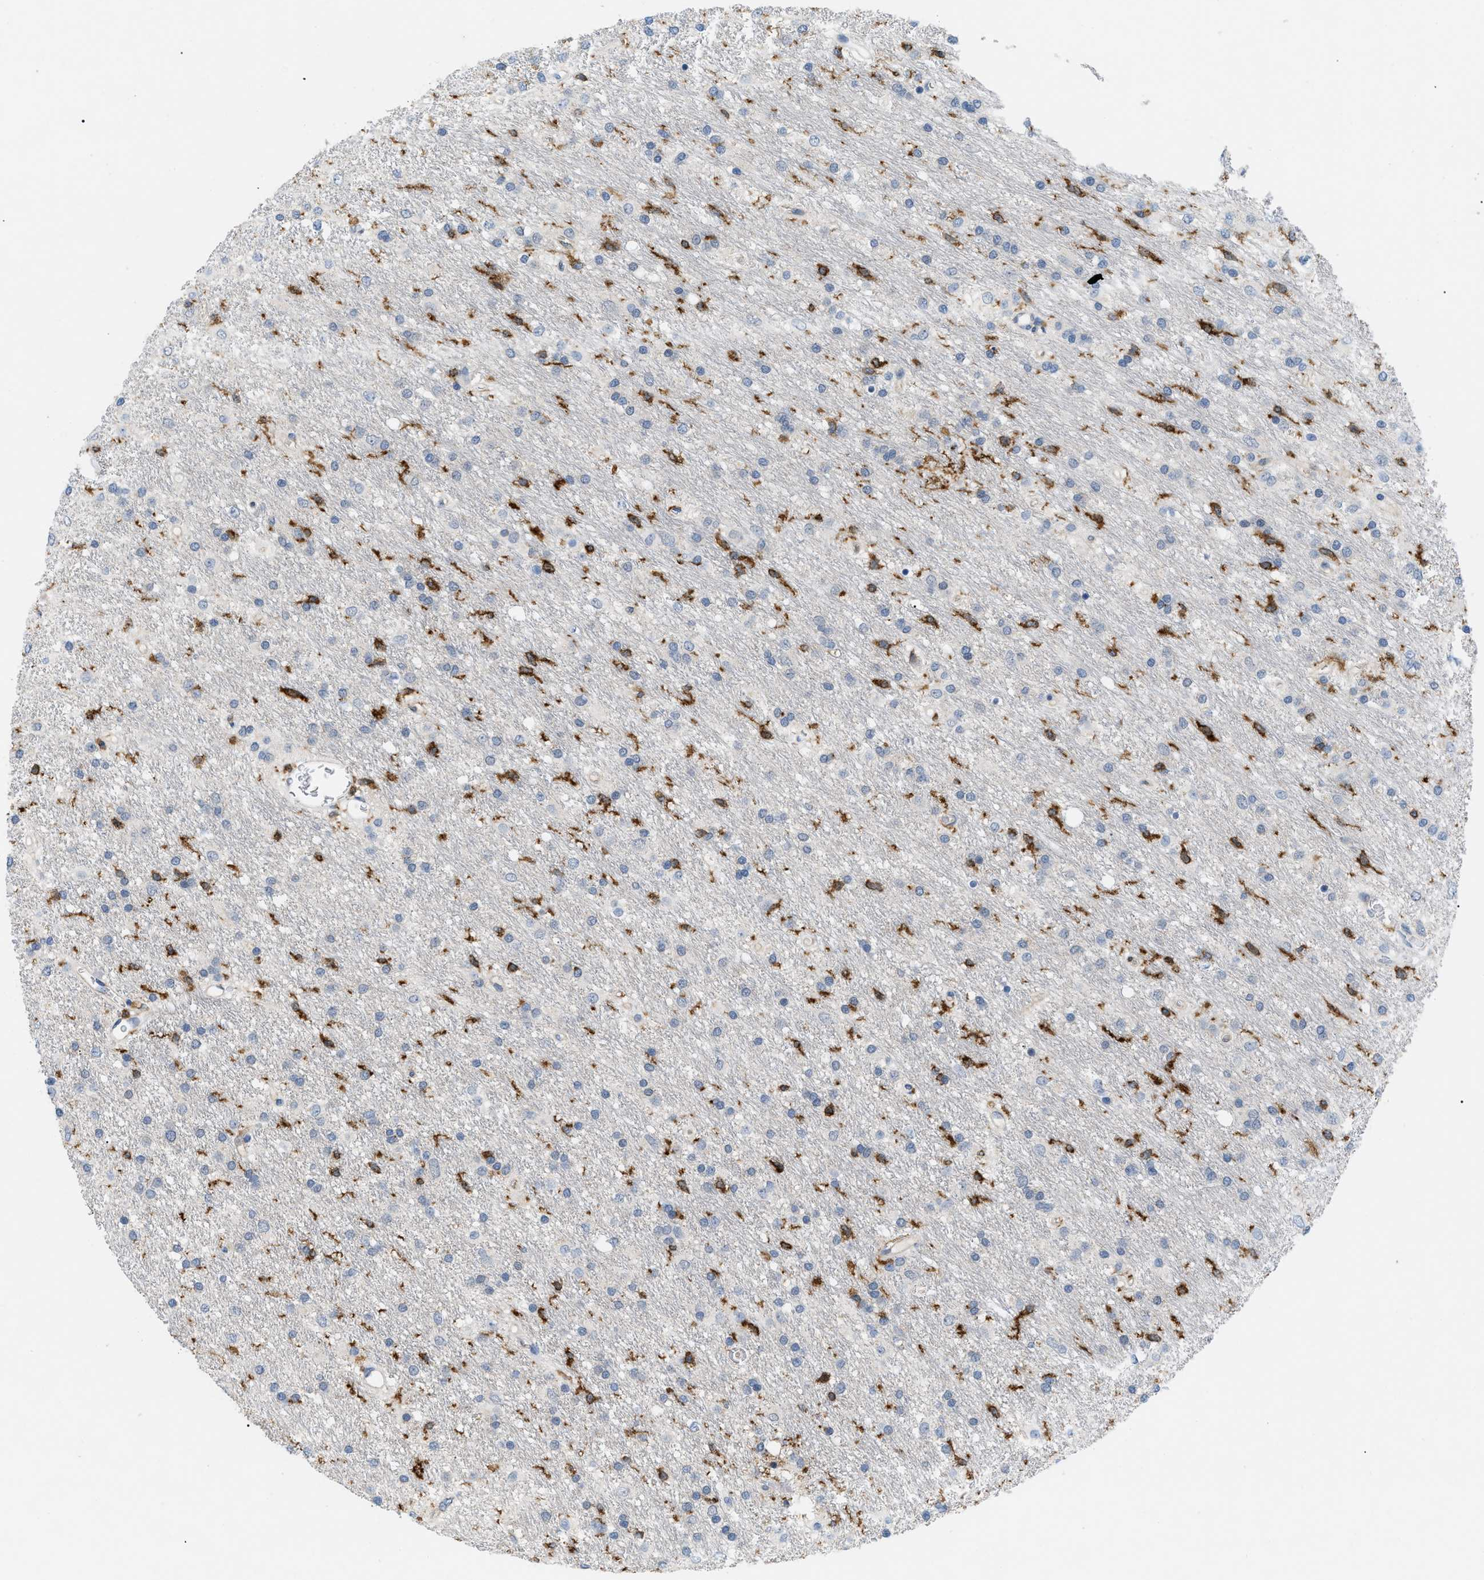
{"staining": {"intensity": "negative", "quantity": "none", "location": "none"}, "tissue": "glioma", "cell_type": "Tumor cells", "image_type": "cancer", "snomed": [{"axis": "morphology", "description": "Glioma, malignant, Low grade"}, {"axis": "topography", "description": "Brain"}], "caption": "Micrograph shows no significant protein expression in tumor cells of malignant low-grade glioma.", "gene": "INPP5D", "patient": {"sex": "male", "age": 77}}